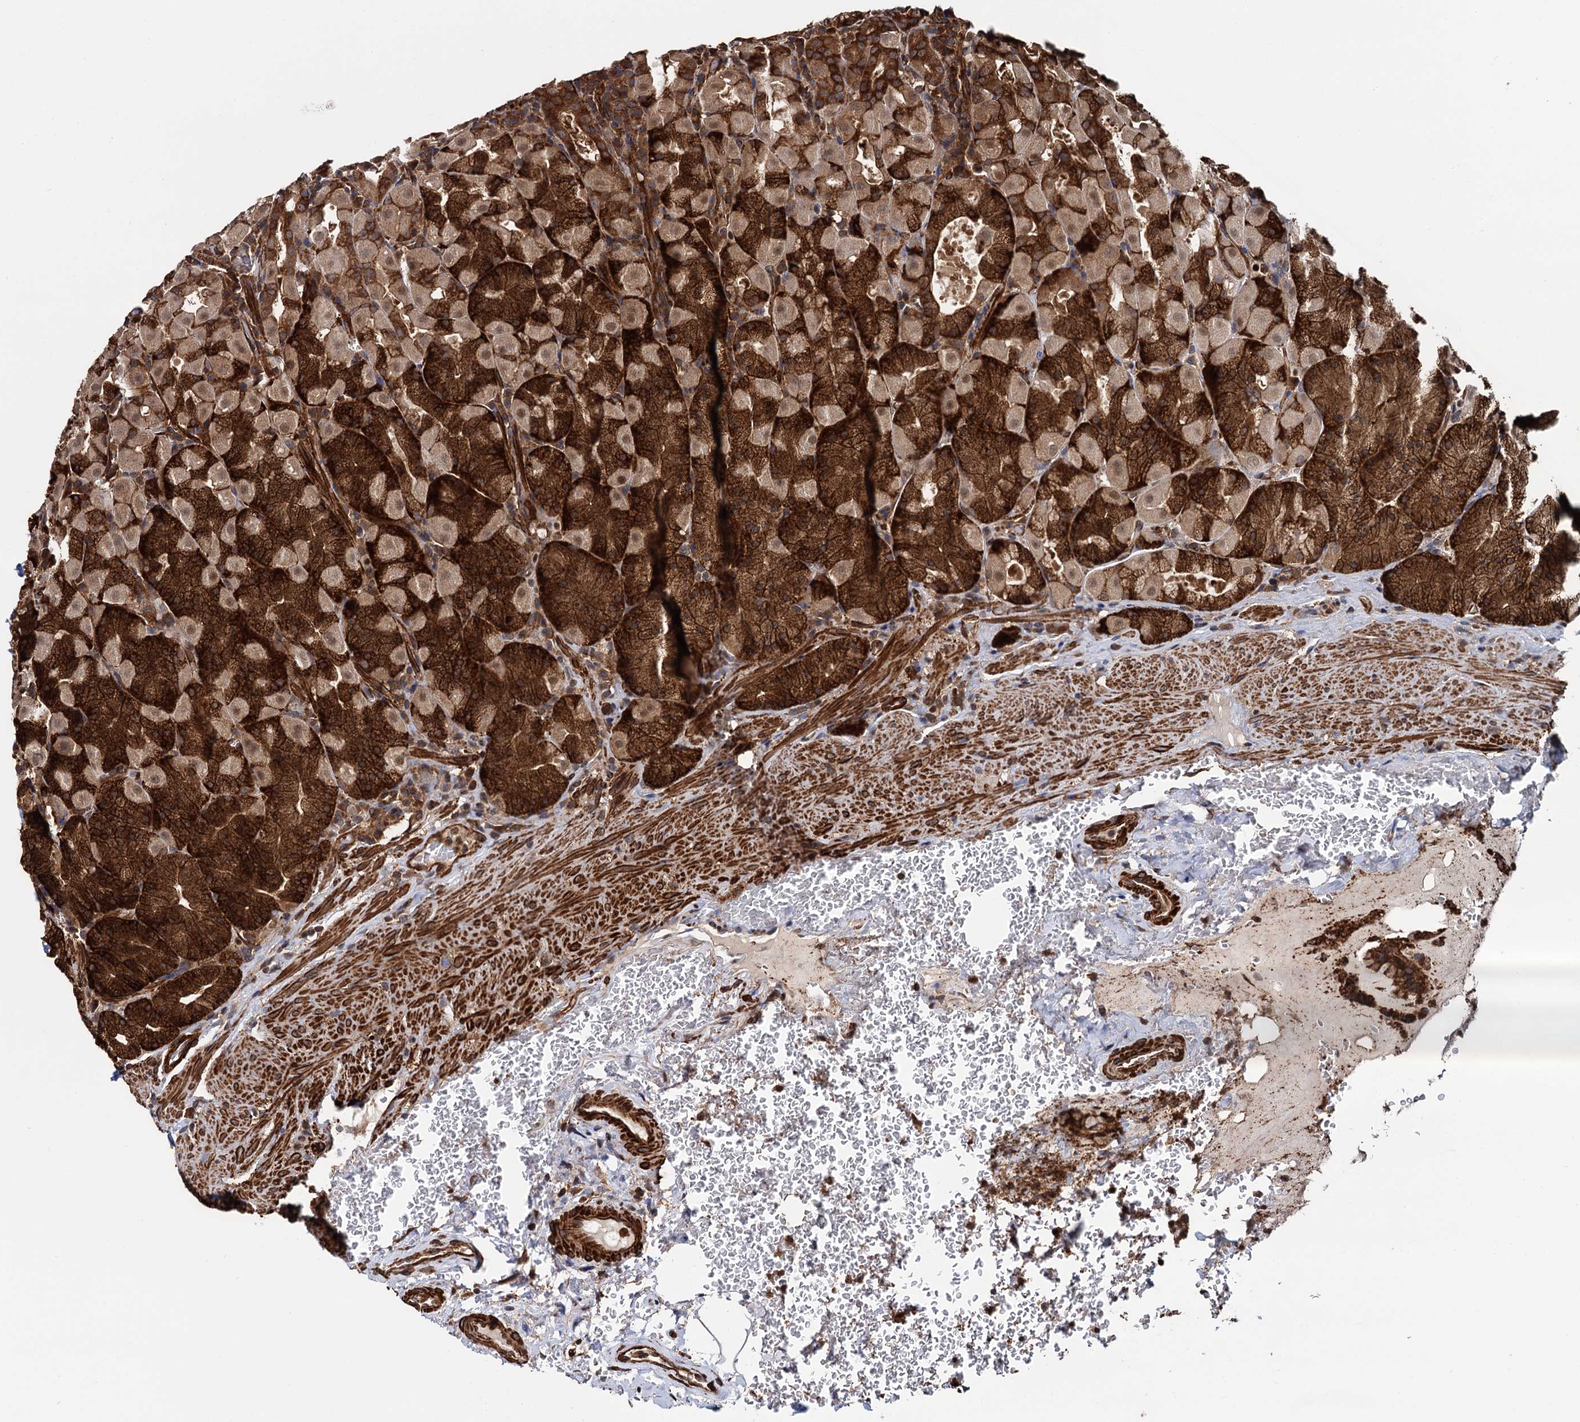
{"staining": {"intensity": "strong", "quantity": ">75%", "location": "cytoplasmic/membranous,nuclear"}, "tissue": "stomach", "cell_type": "Glandular cells", "image_type": "normal", "snomed": [{"axis": "morphology", "description": "Normal tissue, NOS"}, {"axis": "topography", "description": "Stomach, upper"}, {"axis": "topography", "description": "Stomach, lower"}], "caption": "Stomach stained for a protein (brown) shows strong cytoplasmic/membranous,nuclear positive positivity in approximately >75% of glandular cells.", "gene": "ATP8B4", "patient": {"sex": "male", "age": 80}}